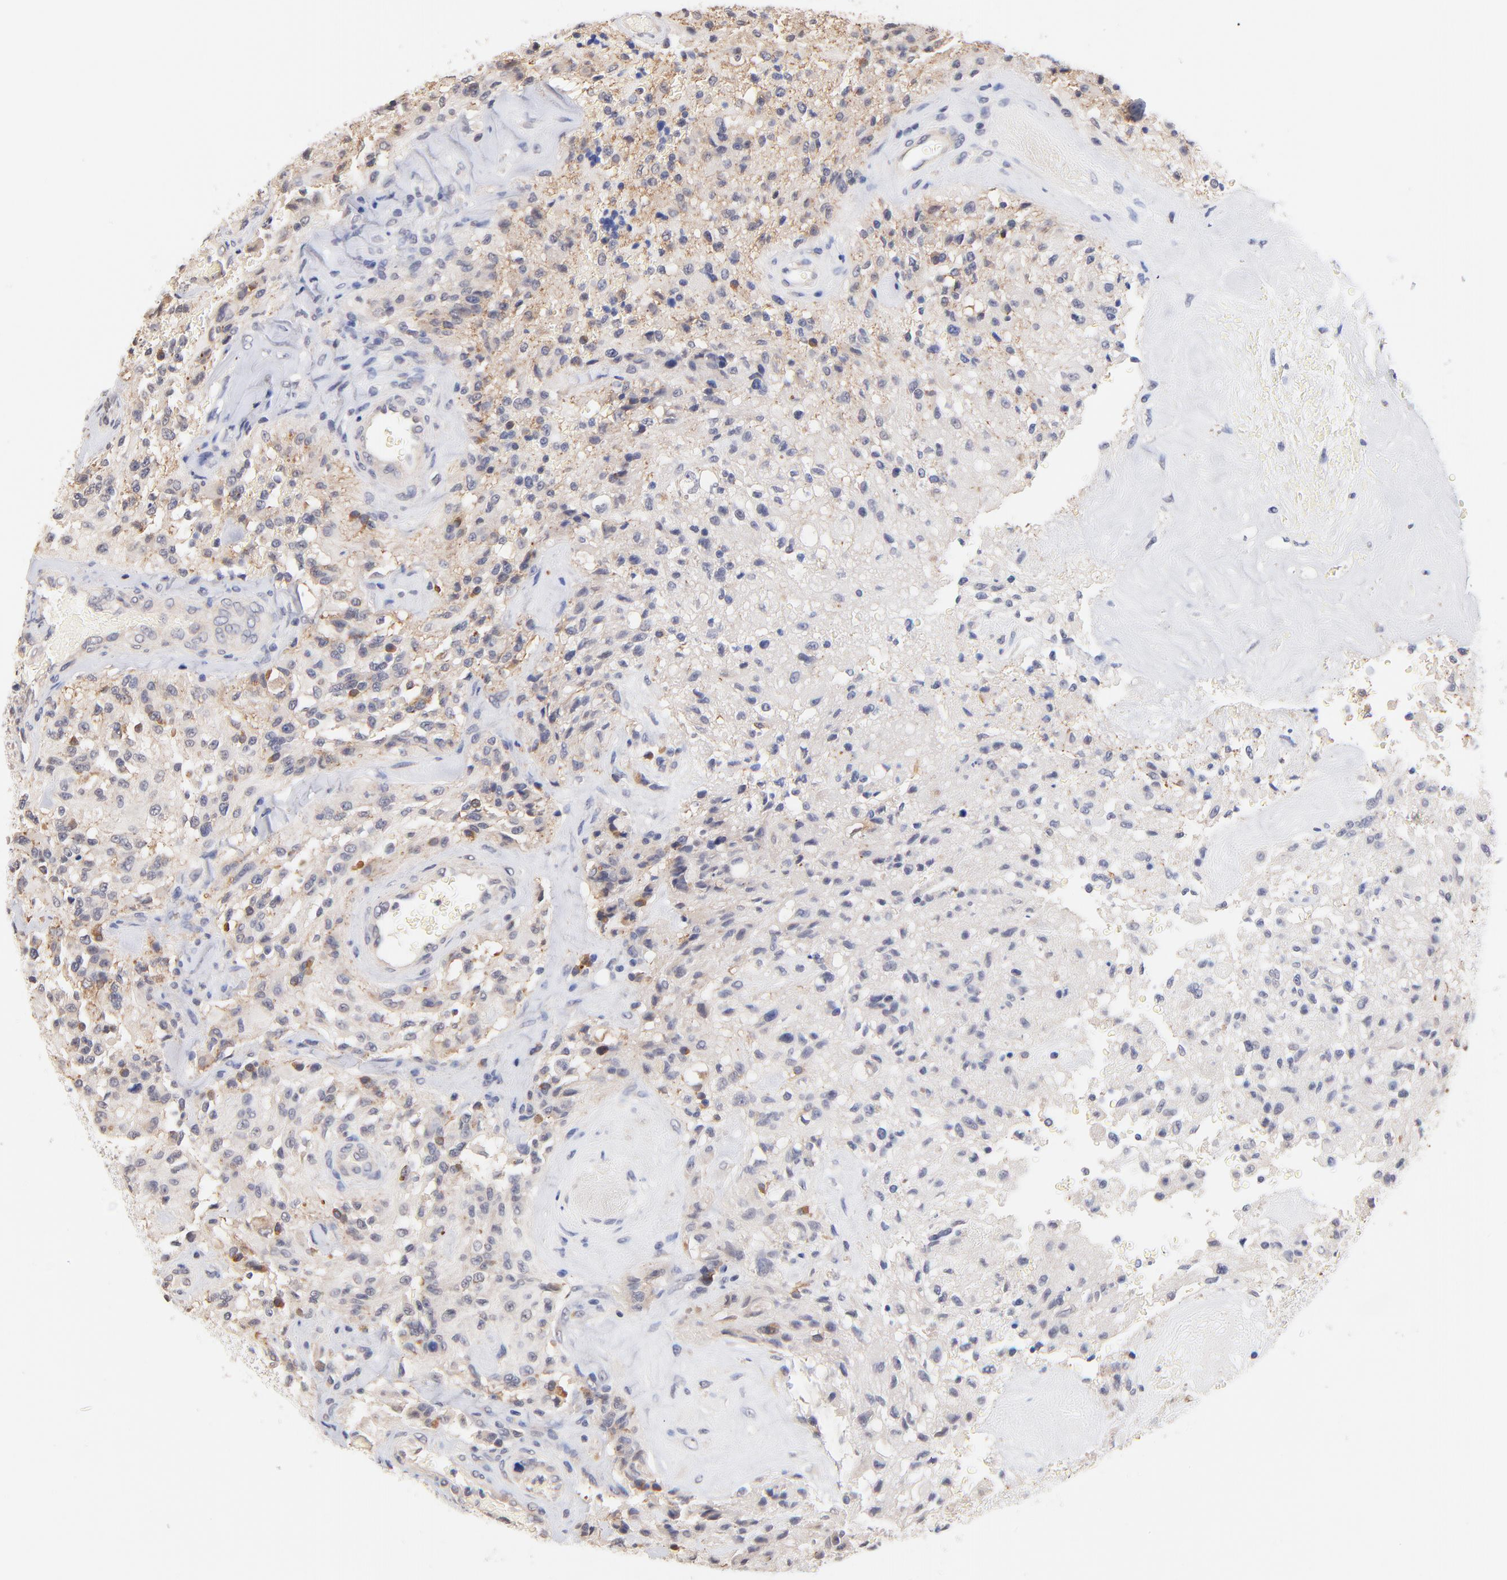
{"staining": {"intensity": "weak", "quantity": "<25%", "location": "cytoplasmic/membranous"}, "tissue": "glioma", "cell_type": "Tumor cells", "image_type": "cancer", "snomed": [{"axis": "morphology", "description": "Normal tissue, NOS"}, {"axis": "morphology", "description": "Glioma, malignant, High grade"}, {"axis": "topography", "description": "Cerebral cortex"}], "caption": "Tumor cells show no significant staining in malignant glioma (high-grade).", "gene": "RIBC2", "patient": {"sex": "male", "age": 56}}